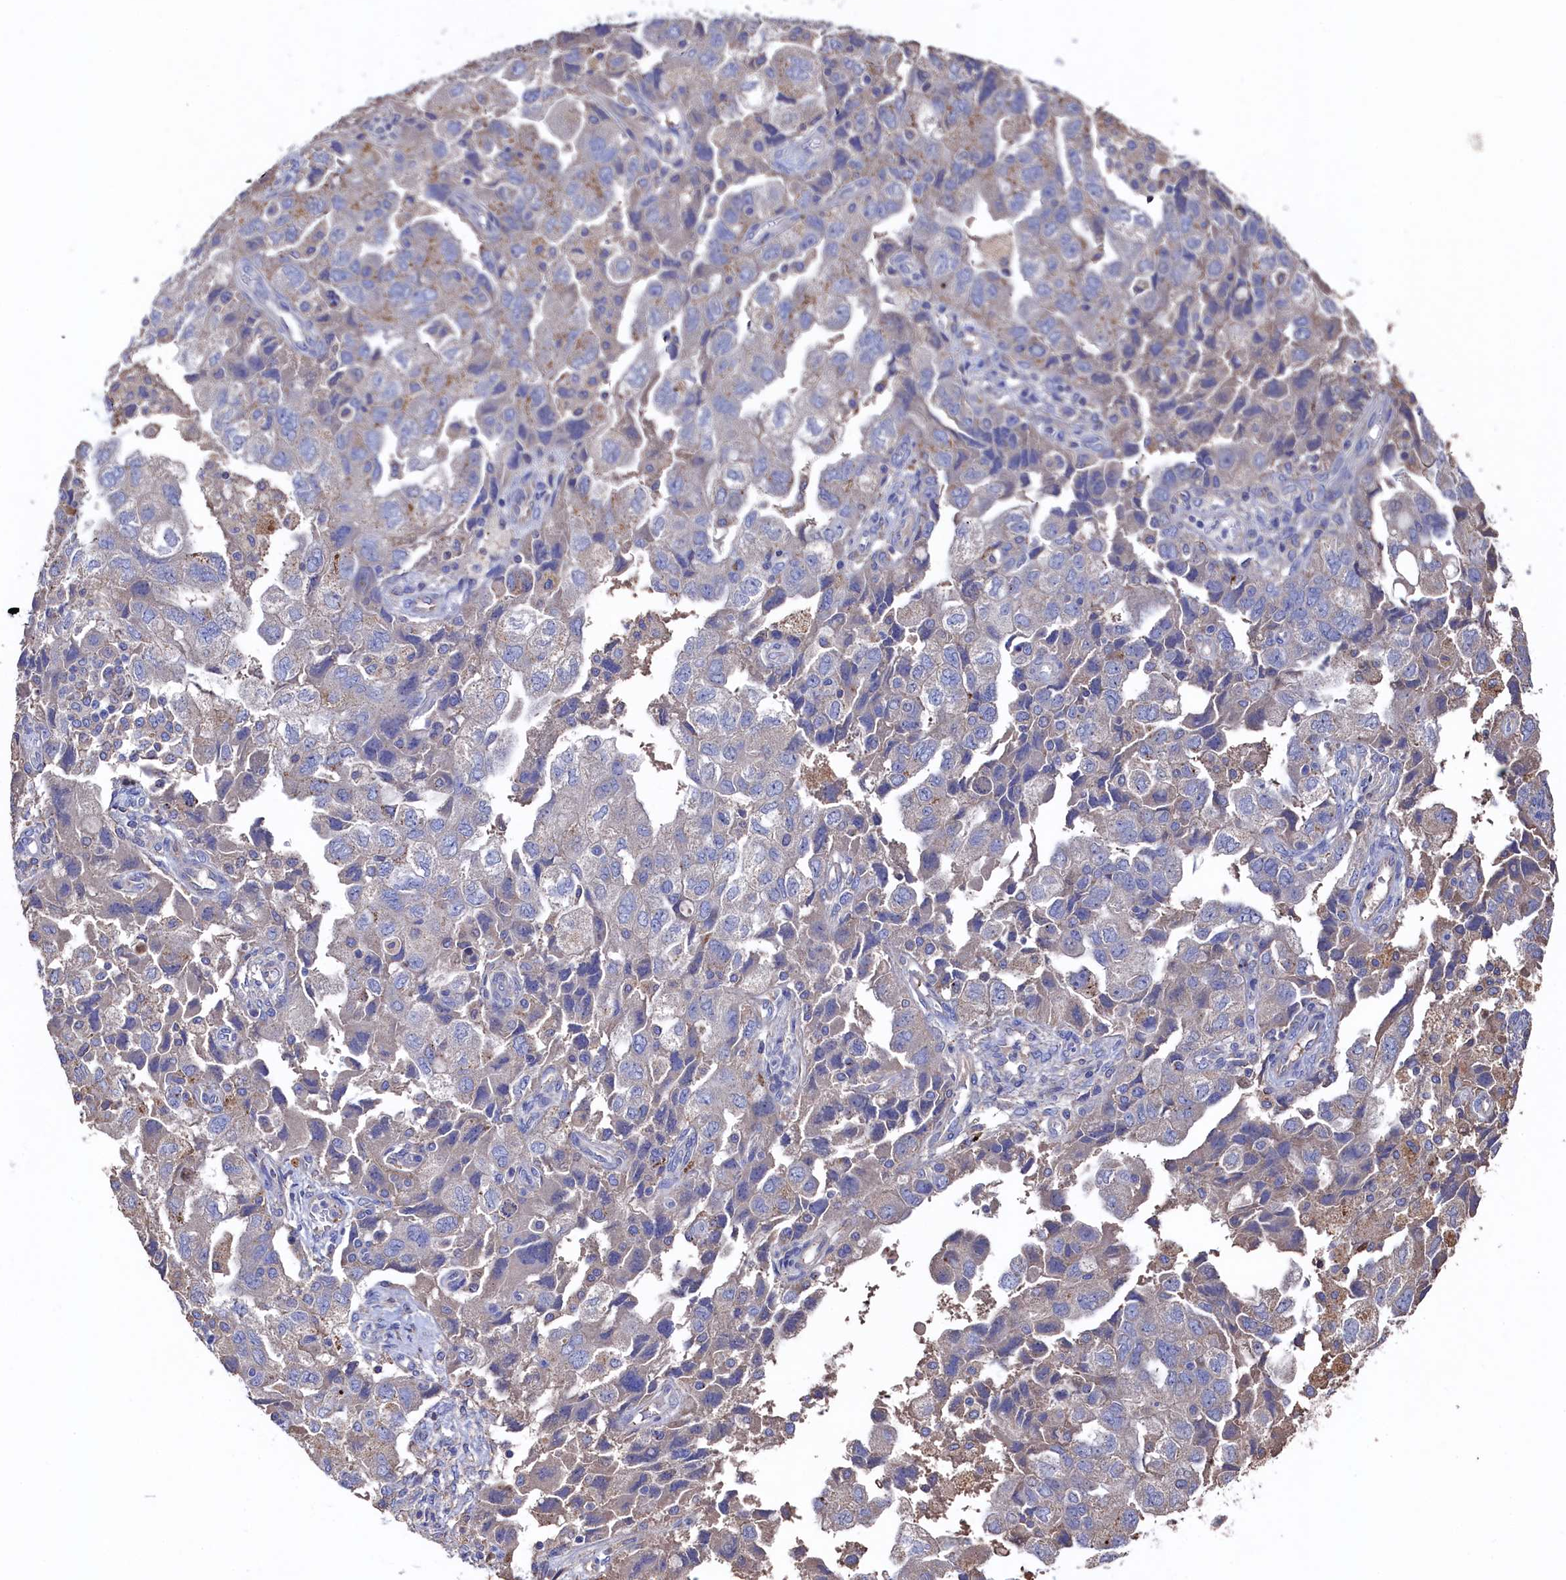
{"staining": {"intensity": "weak", "quantity": "<25%", "location": "cytoplasmic/membranous"}, "tissue": "ovarian cancer", "cell_type": "Tumor cells", "image_type": "cancer", "snomed": [{"axis": "morphology", "description": "Carcinoma, NOS"}, {"axis": "morphology", "description": "Cystadenocarcinoma, serous, NOS"}, {"axis": "topography", "description": "Ovary"}], "caption": "The immunohistochemistry photomicrograph has no significant positivity in tumor cells of carcinoma (ovarian) tissue.", "gene": "TK2", "patient": {"sex": "female", "age": 69}}